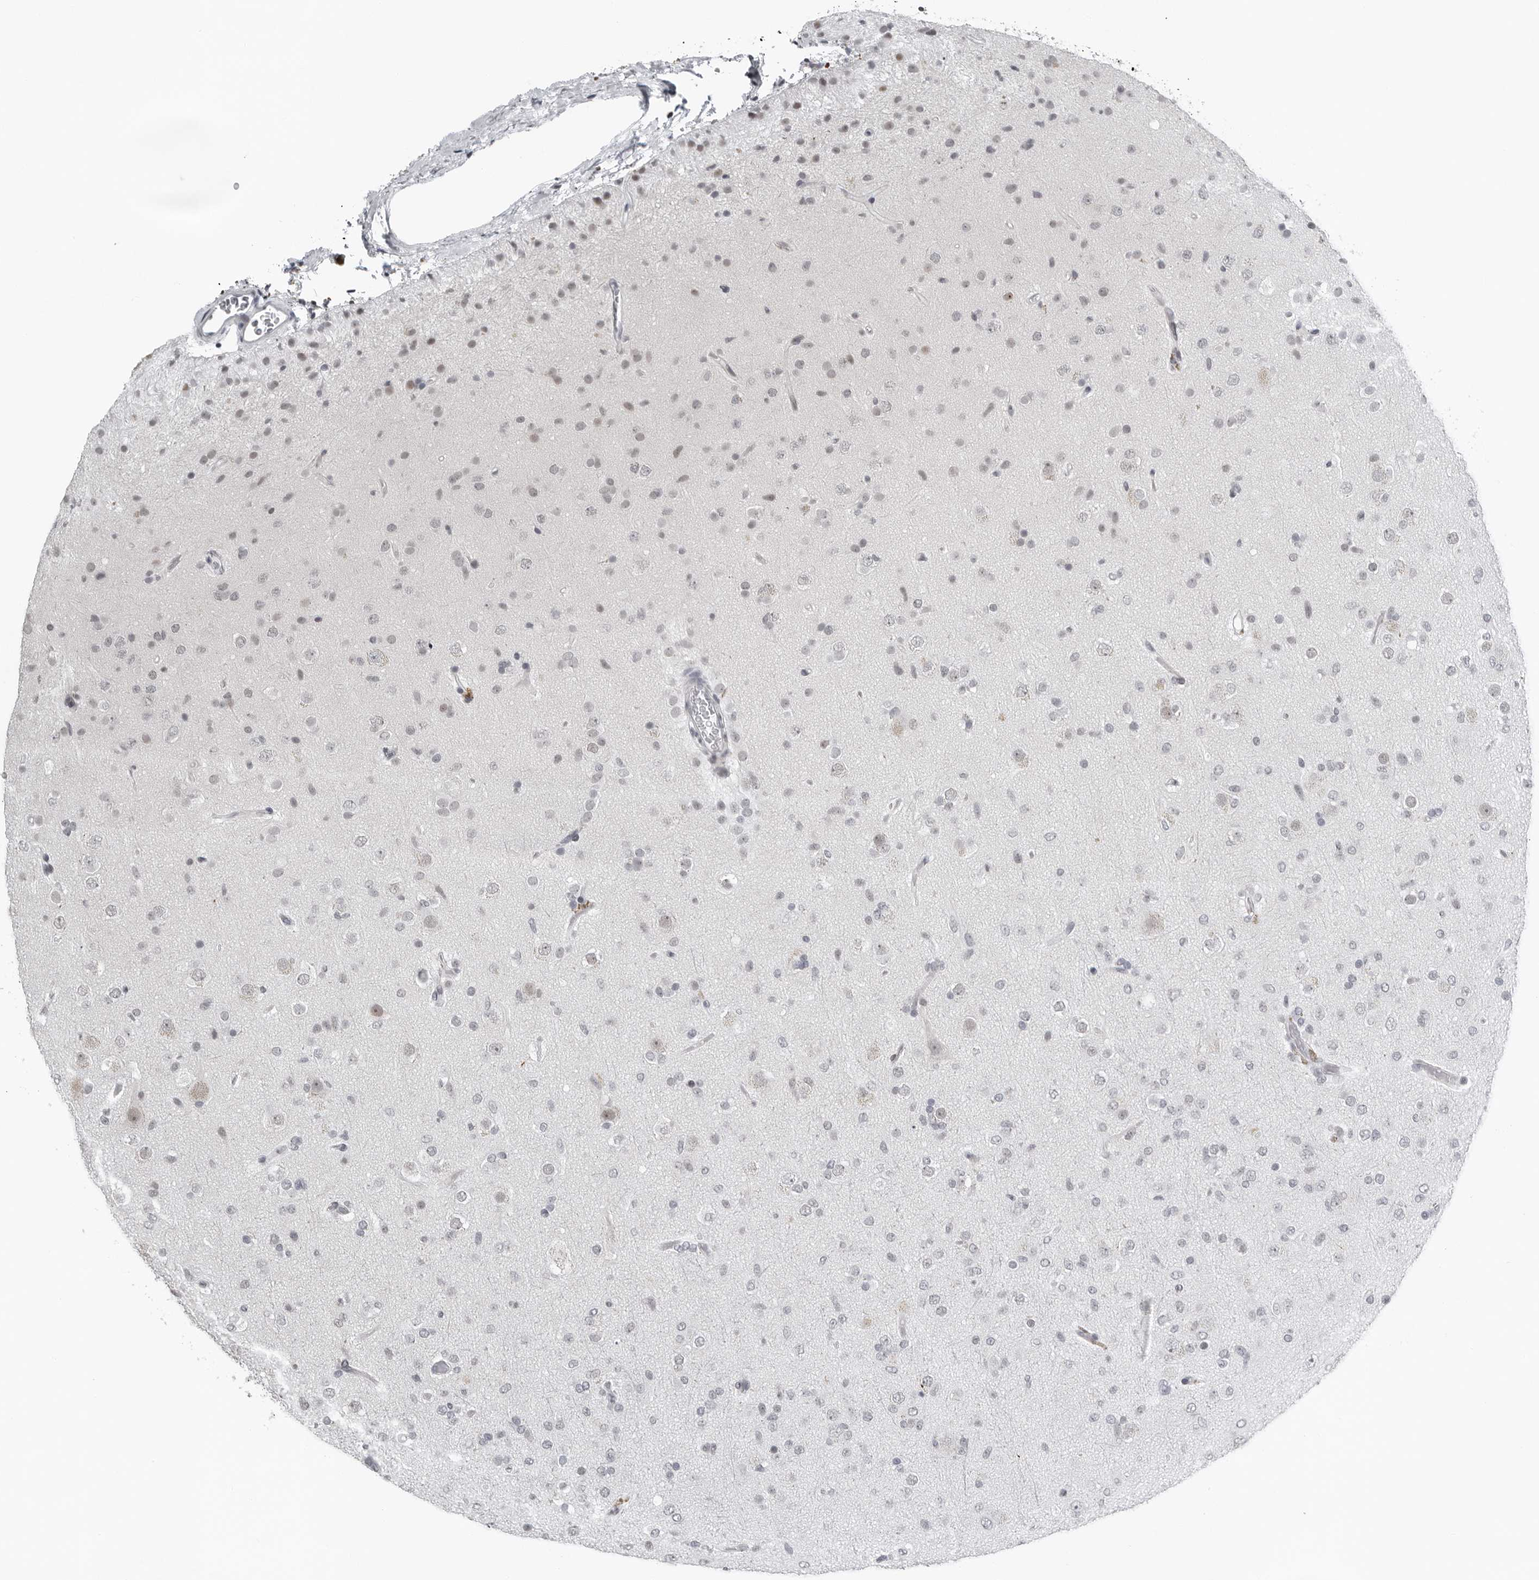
{"staining": {"intensity": "weak", "quantity": "25%-75%", "location": "nuclear"}, "tissue": "glioma", "cell_type": "Tumor cells", "image_type": "cancer", "snomed": [{"axis": "morphology", "description": "Glioma, malignant, Low grade"}, {"axis": "topography", "description": "Brain"}], "caption": "Human glioma stained for a protein (brown) shows weak nuclear positive staining in about 25%-75% of tumor cells.", "gene": "PPP1R42", "patient": {"sex": "male", "age": 65}}